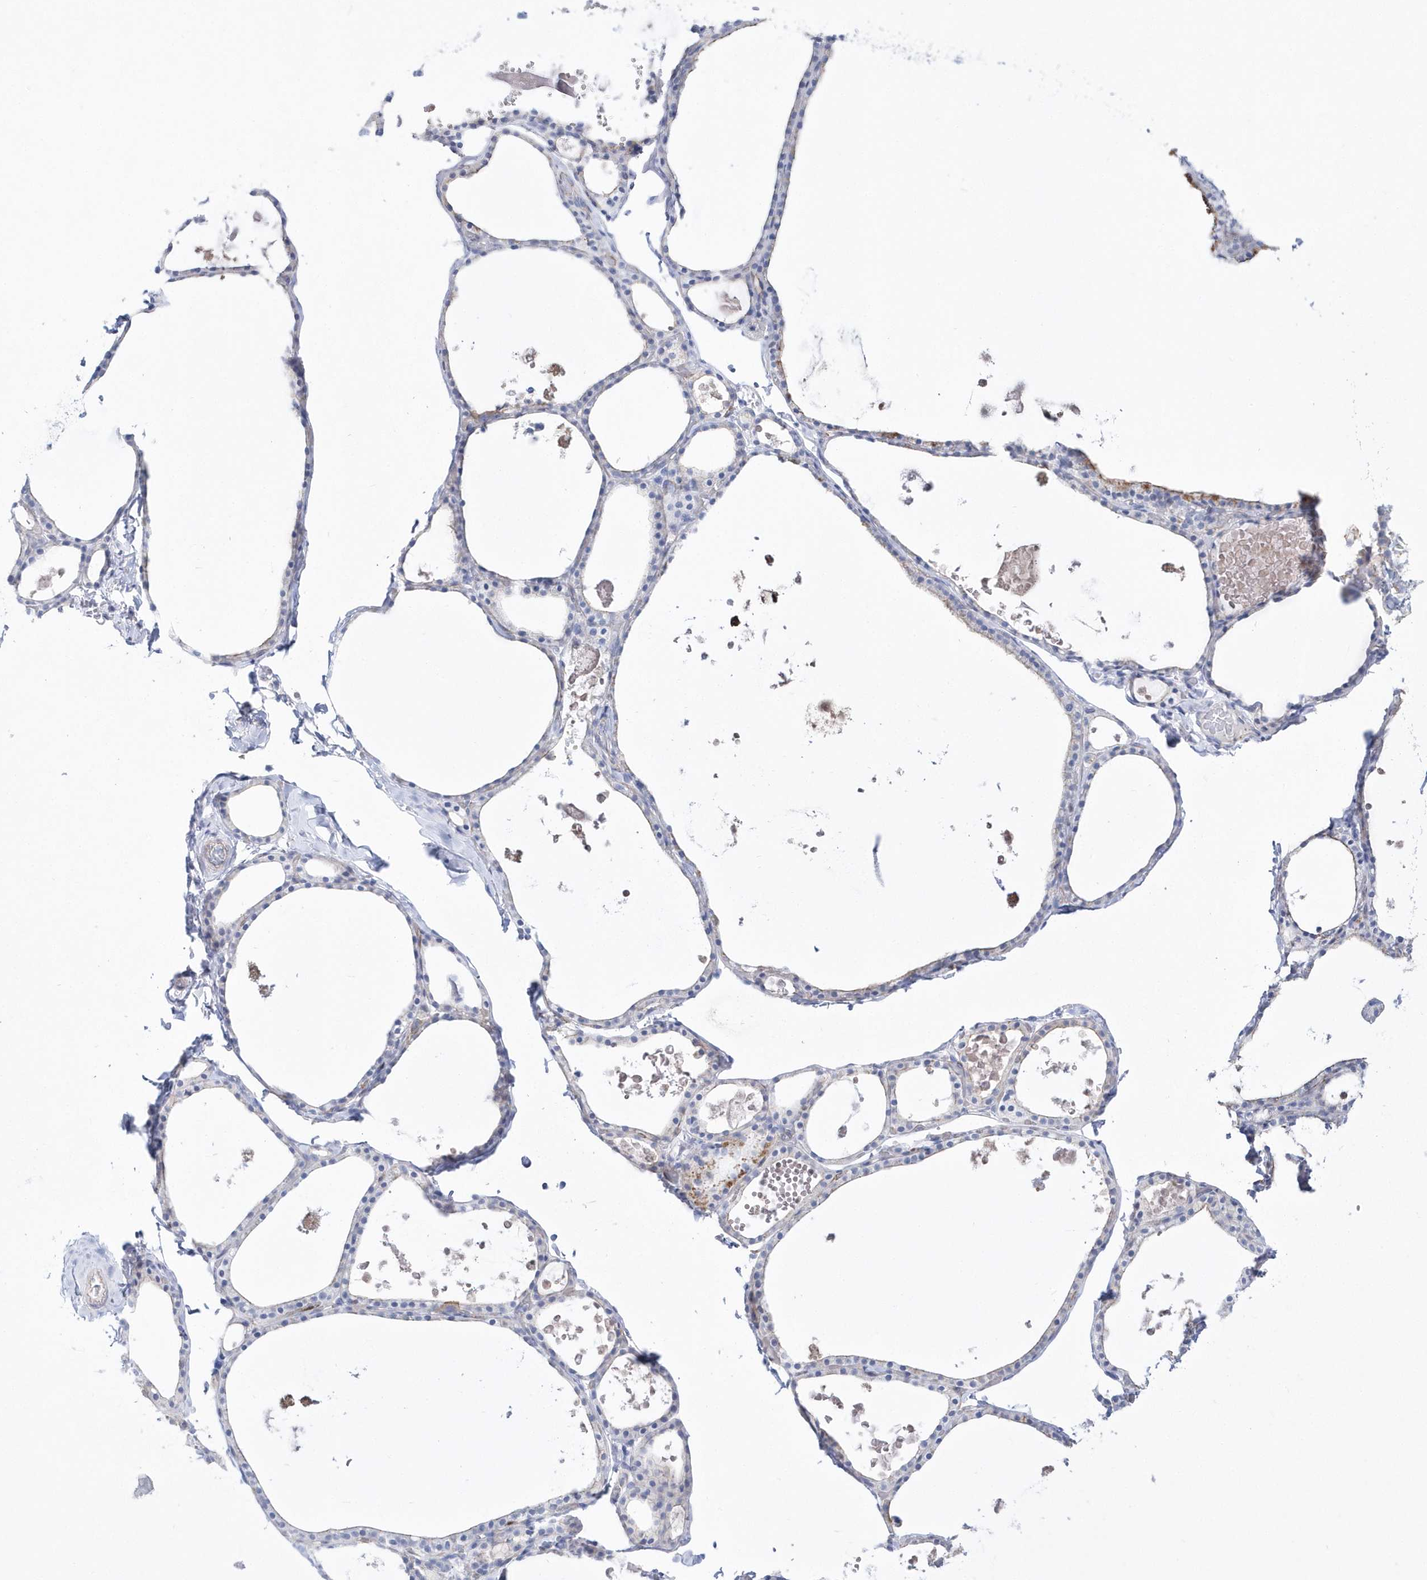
{"staining": {"intensity": "negative", "quantity": "none", "location": "none"}, "tissue": "thyroid gland", "cell_type": "Glandular cells", "image_type": "normal", "snomed": [{"axis": "morphology", "description": "Normal tissue, NOS"}, {"axis": "topography", "description": "Thyroid gland"}], "caption": "DAB (3,3'-diaminobenzidine) immunohistochemical staining of unremarkable human thyroid gland exhibits no significant staining in glandular cells. (Stains: DAB (3,3'-diaminobenzidine) immunohistochemistry (IHC) with hematoxylin counter stain, Microscopy: brightfield microscopy at high magnification).", "gene": "TMCO6", "patient": {"sex": "male", "age": 56}}